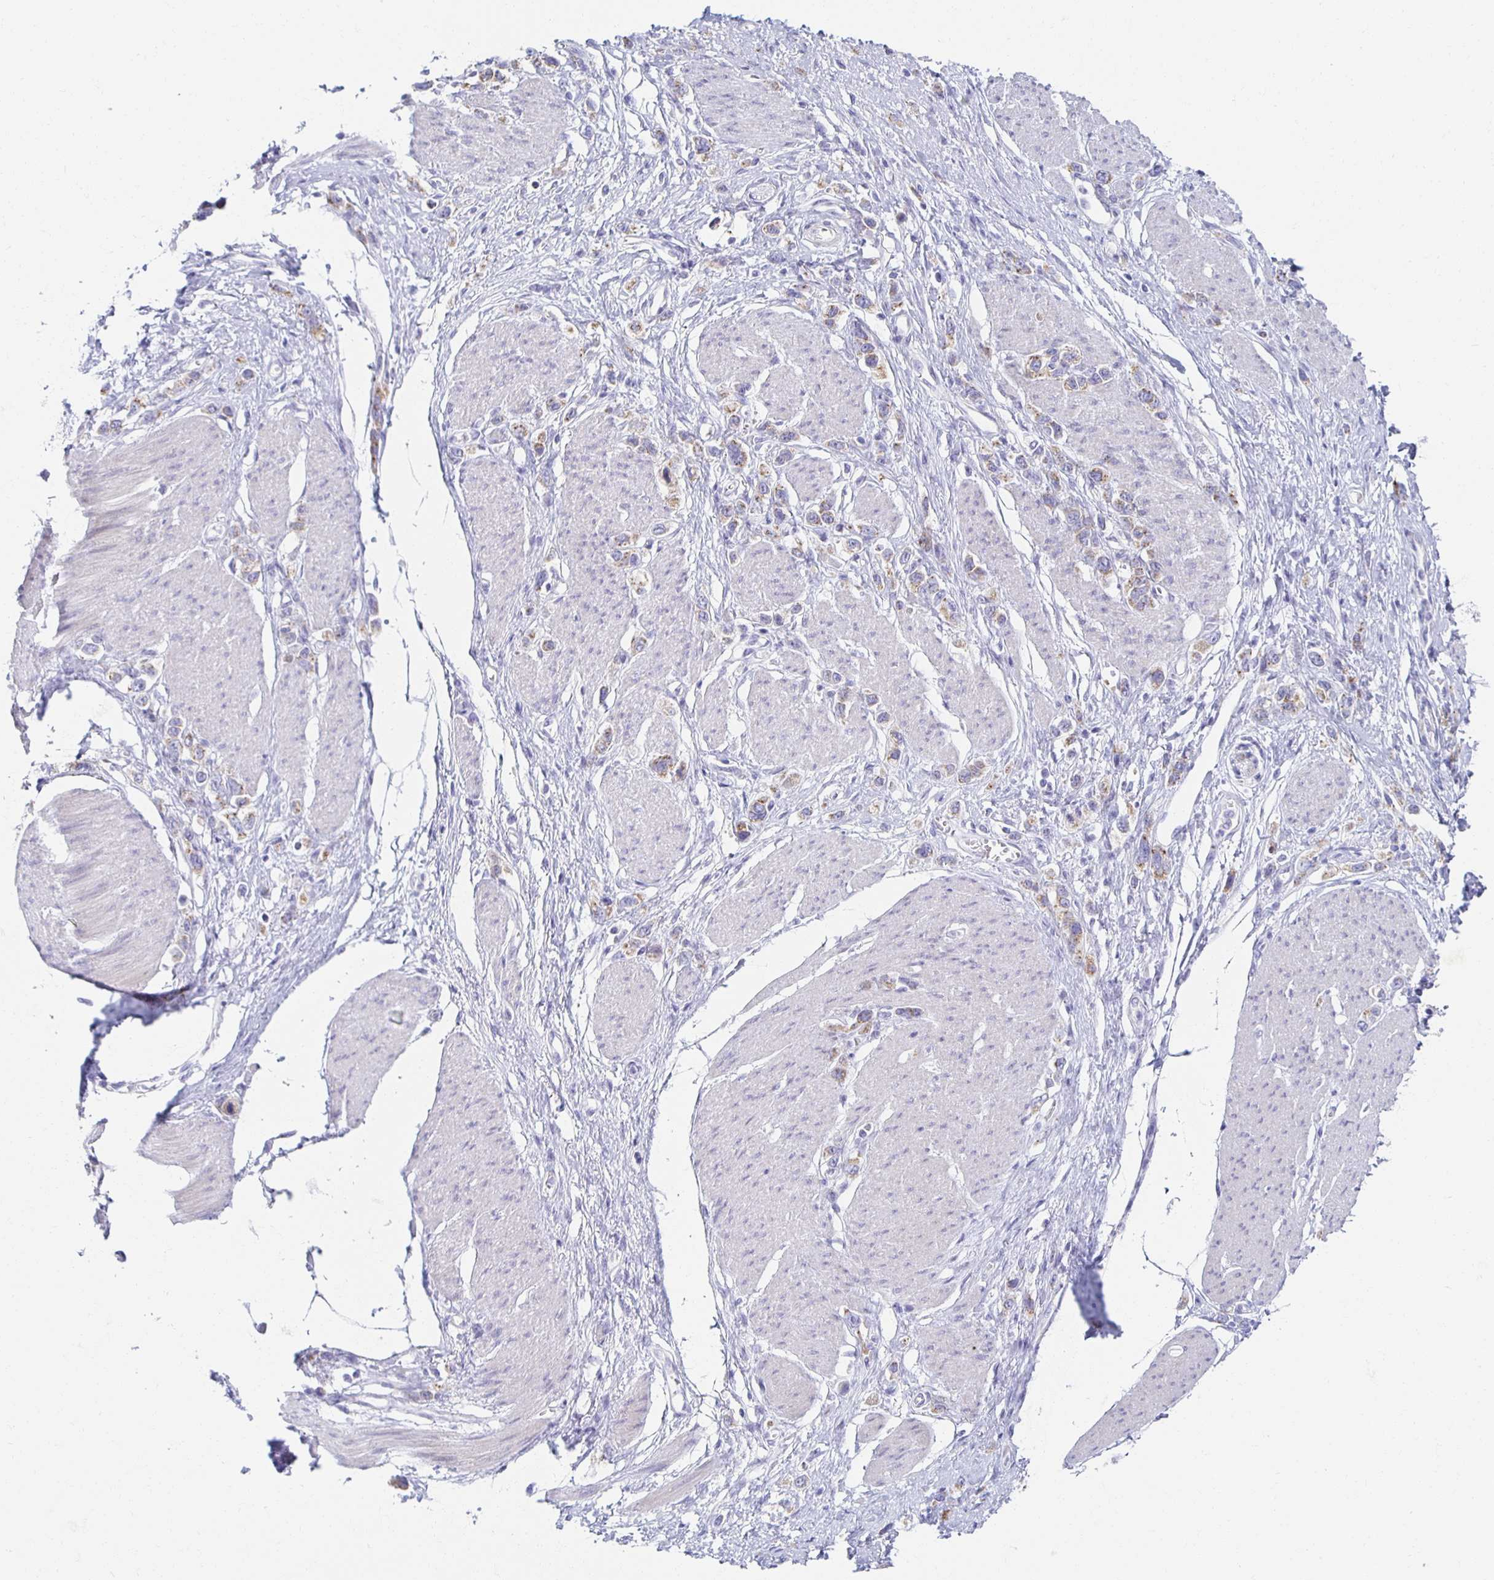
{"staining": {"intensity": "moderate", "quantity": "25%-75%", "location": "cytoplasmic/membranous"}, "tissue": "stomach cancer", "cell_type": "Tumor cells", "image_type": "cancer", "snomed": [{"axis": "morphology", "description": "Adenocarcinoma, NOS"}, {"axis": "topography", "description": "Stomach"}], "caption": "Stomach cancer was stained to show a protein in brown. There is medium levels of moderate cytoplasmic/membranous positivity in about 25%-75% of tumor cells.", "gene": "TEX44", "patient": {"sex": "female", "age": 65}}